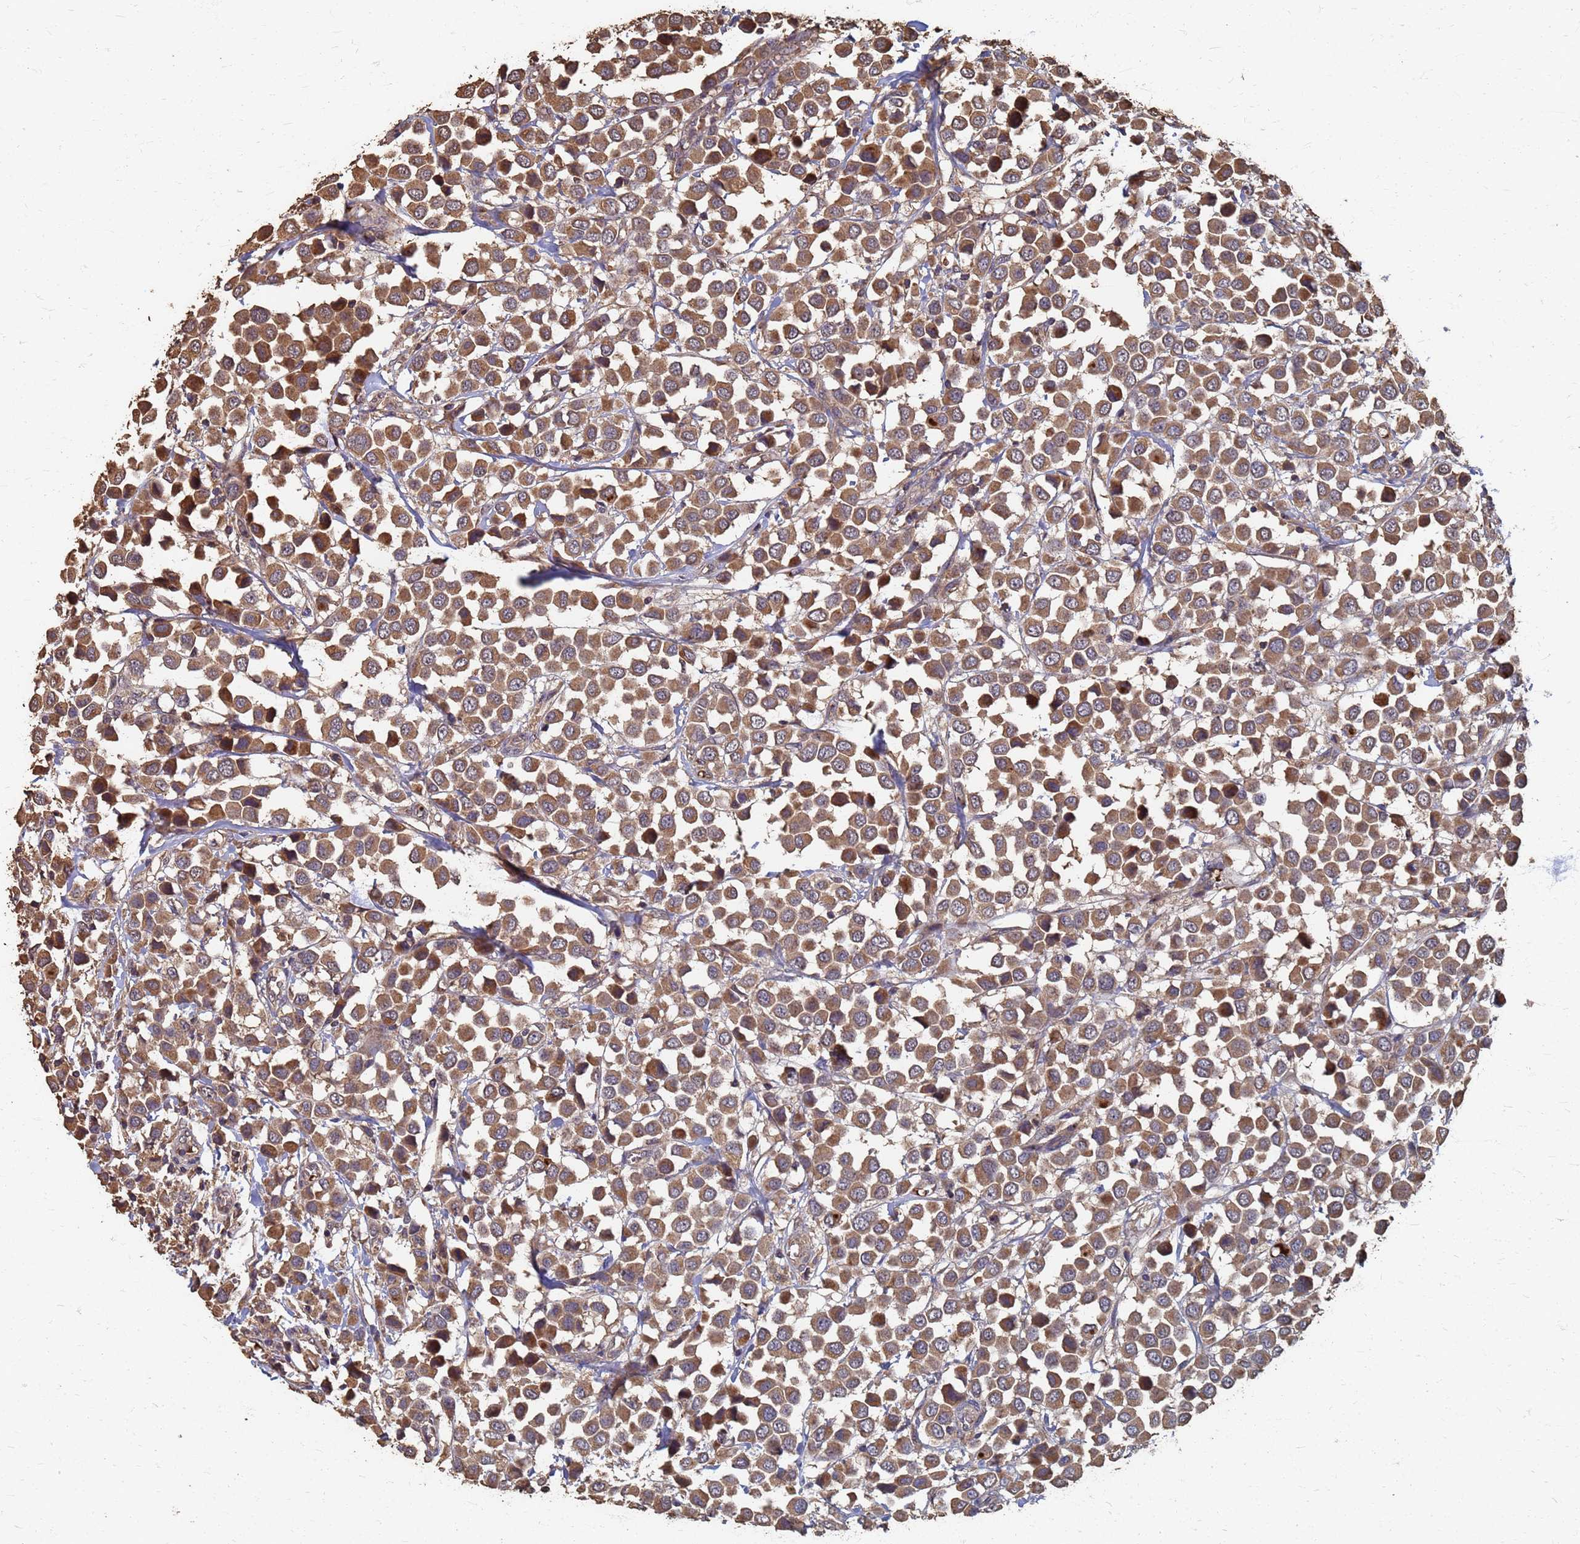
{"staining": {"intensity": "moderate", "quantity": ">75%", "location": "cytoplasmic/membranous"}, "tissue": "breast cancer", "cell_type": "Tumor cells", "image_type": "cancer", "snomed": [{"axis": "morphology", "description": "Duct carcinoma"}, {"axis": "topography", "description": "Breast"}], "caption": "The image demonstrates immunohistochemical staining of invasive ductal carcinoma (breast). There is moderate cytoplasmic/membranous staining is appreciated in approximately >75% of tumor cells.", "gene": "DPH5", "patient": {"sex": "female", "age": 61}}